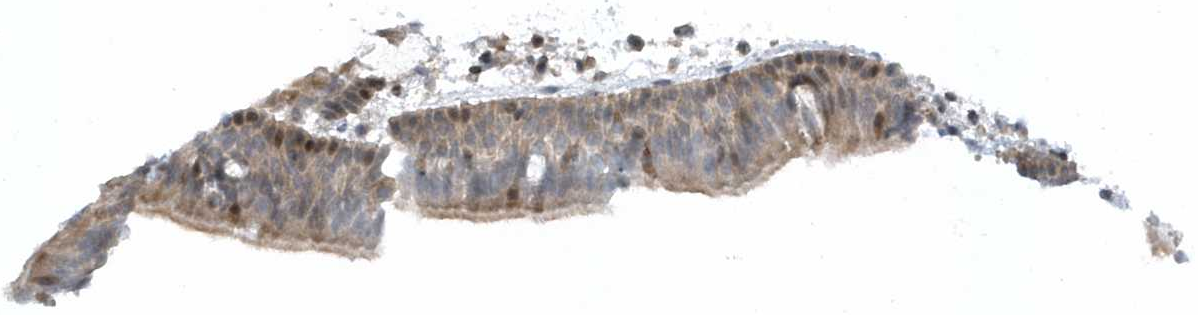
{"staining": {"intensity": "moderate", "quantity": "25%-75%", "location": "cytoplasmic/membranous,nuclear"}, "tissue": "nasopharynx", "cell_type": "Respiratory epithelial cells", "image_type": "normal", "snomed": [{"axis": "morphology", "description": "Normal tissue, NOS"}, {"axis": "morphology", "description": "Inflammation, NOS"}, {"axis": "morphology", "description": "Malignant melanoma, Metastatic site"}, {"axis": "topography", "description": "Nasopharynx"}], "caption": "The histopathology image demonstrates staining of benign nasopharynx, revealing moderate cytoplasmic/membranous,nuclear protein staining (brown color) within respiratory epithelial cells. (IHC, brightfield microscopy, high magnification).", "gene": "CACNB2", "patient": {"sex": "male", "age": 70}}